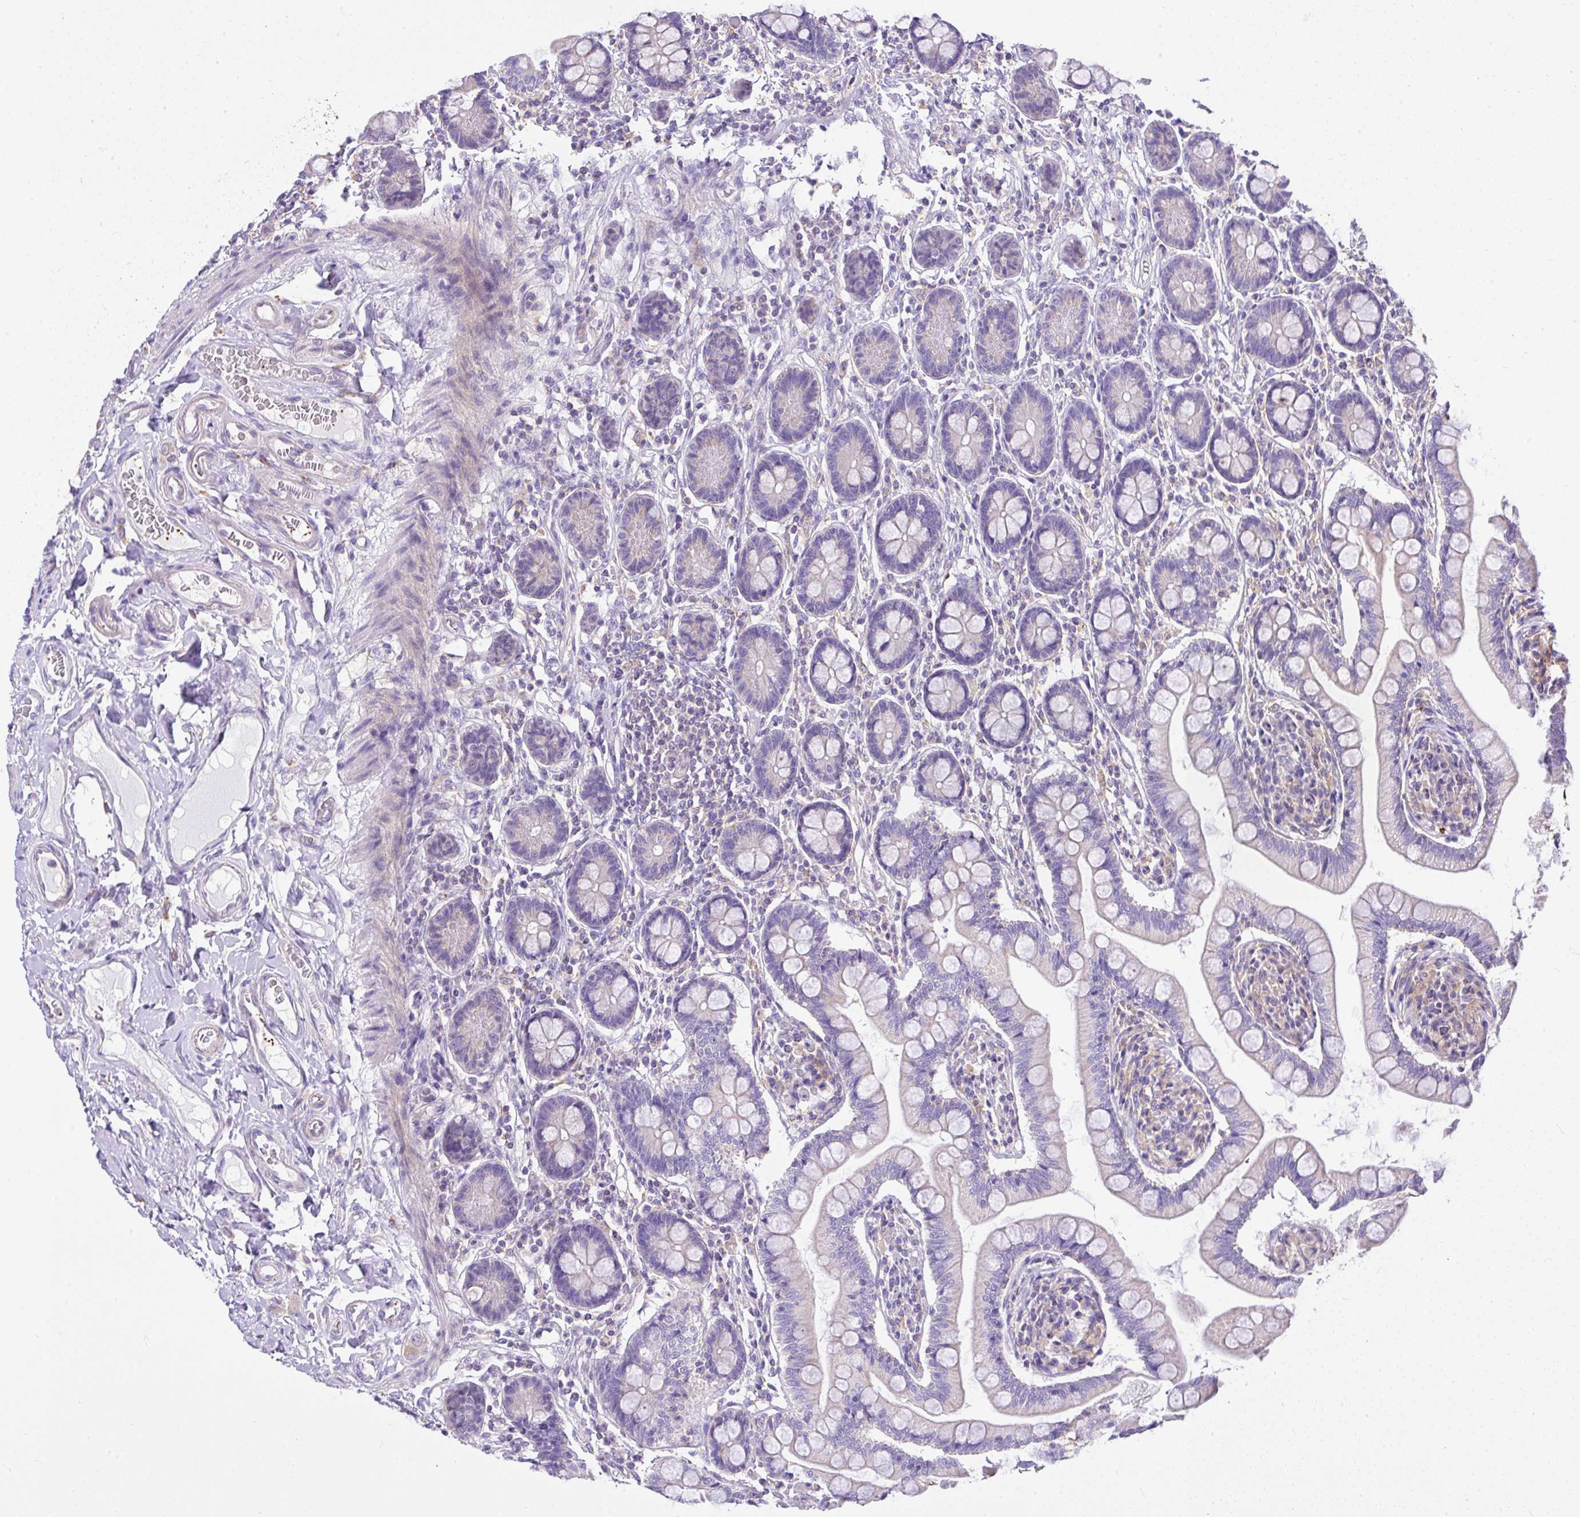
{"staining": {"intensity": "negative", "quantity": "none", "location": "none"}, "tissue": "small intestine", "cell_type": "Glandular cells", "image_type": "normal", "snomed": [{"axis": "morphology", "description": "Normal tissue, NOS"}, {"axis": "topography", "description": "Small intestine"}], "caption": "IHC of unremarkable small intestine demonstrates no staining in glandular cells.", "gene": "CCDC142", "patient": {"sex": "female", "age": 64}}